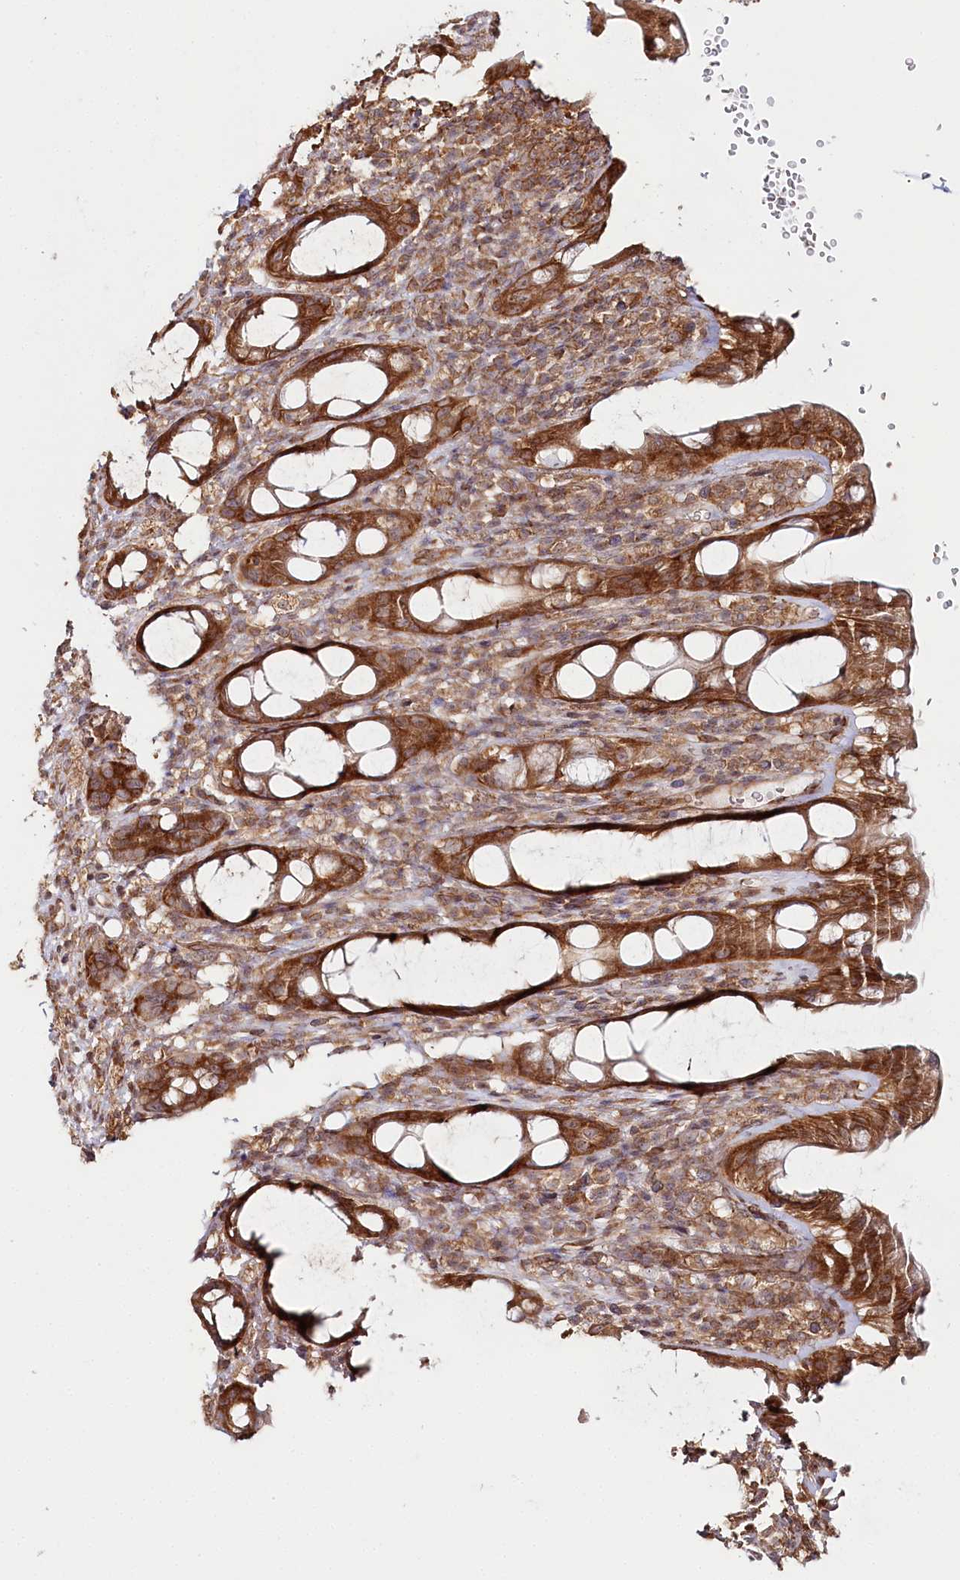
{"staining": {"intensity": "moderate", "quantity": ">75%", "location": "cytoplasmic/membranous"}, "tissue": "rectum", "cell_type": "Glandular cells", "image_type": "normal", "snomed": [{"axis": "morphology", "description": "Normal tissue, NOS"}, {"axis": "topography", "description": "Rectum"}], "caption": "A photomicrograph of human rectum stained for a protein exhibits moderate cytoplasmic/membranous brown staining in glandular cells. Immunohistochemistry (ihc) stains the protein of interest in brown and the nuclei are stained blue.", "gene": "OTUD4", "patient": {"sex": "male", "age": 44}}